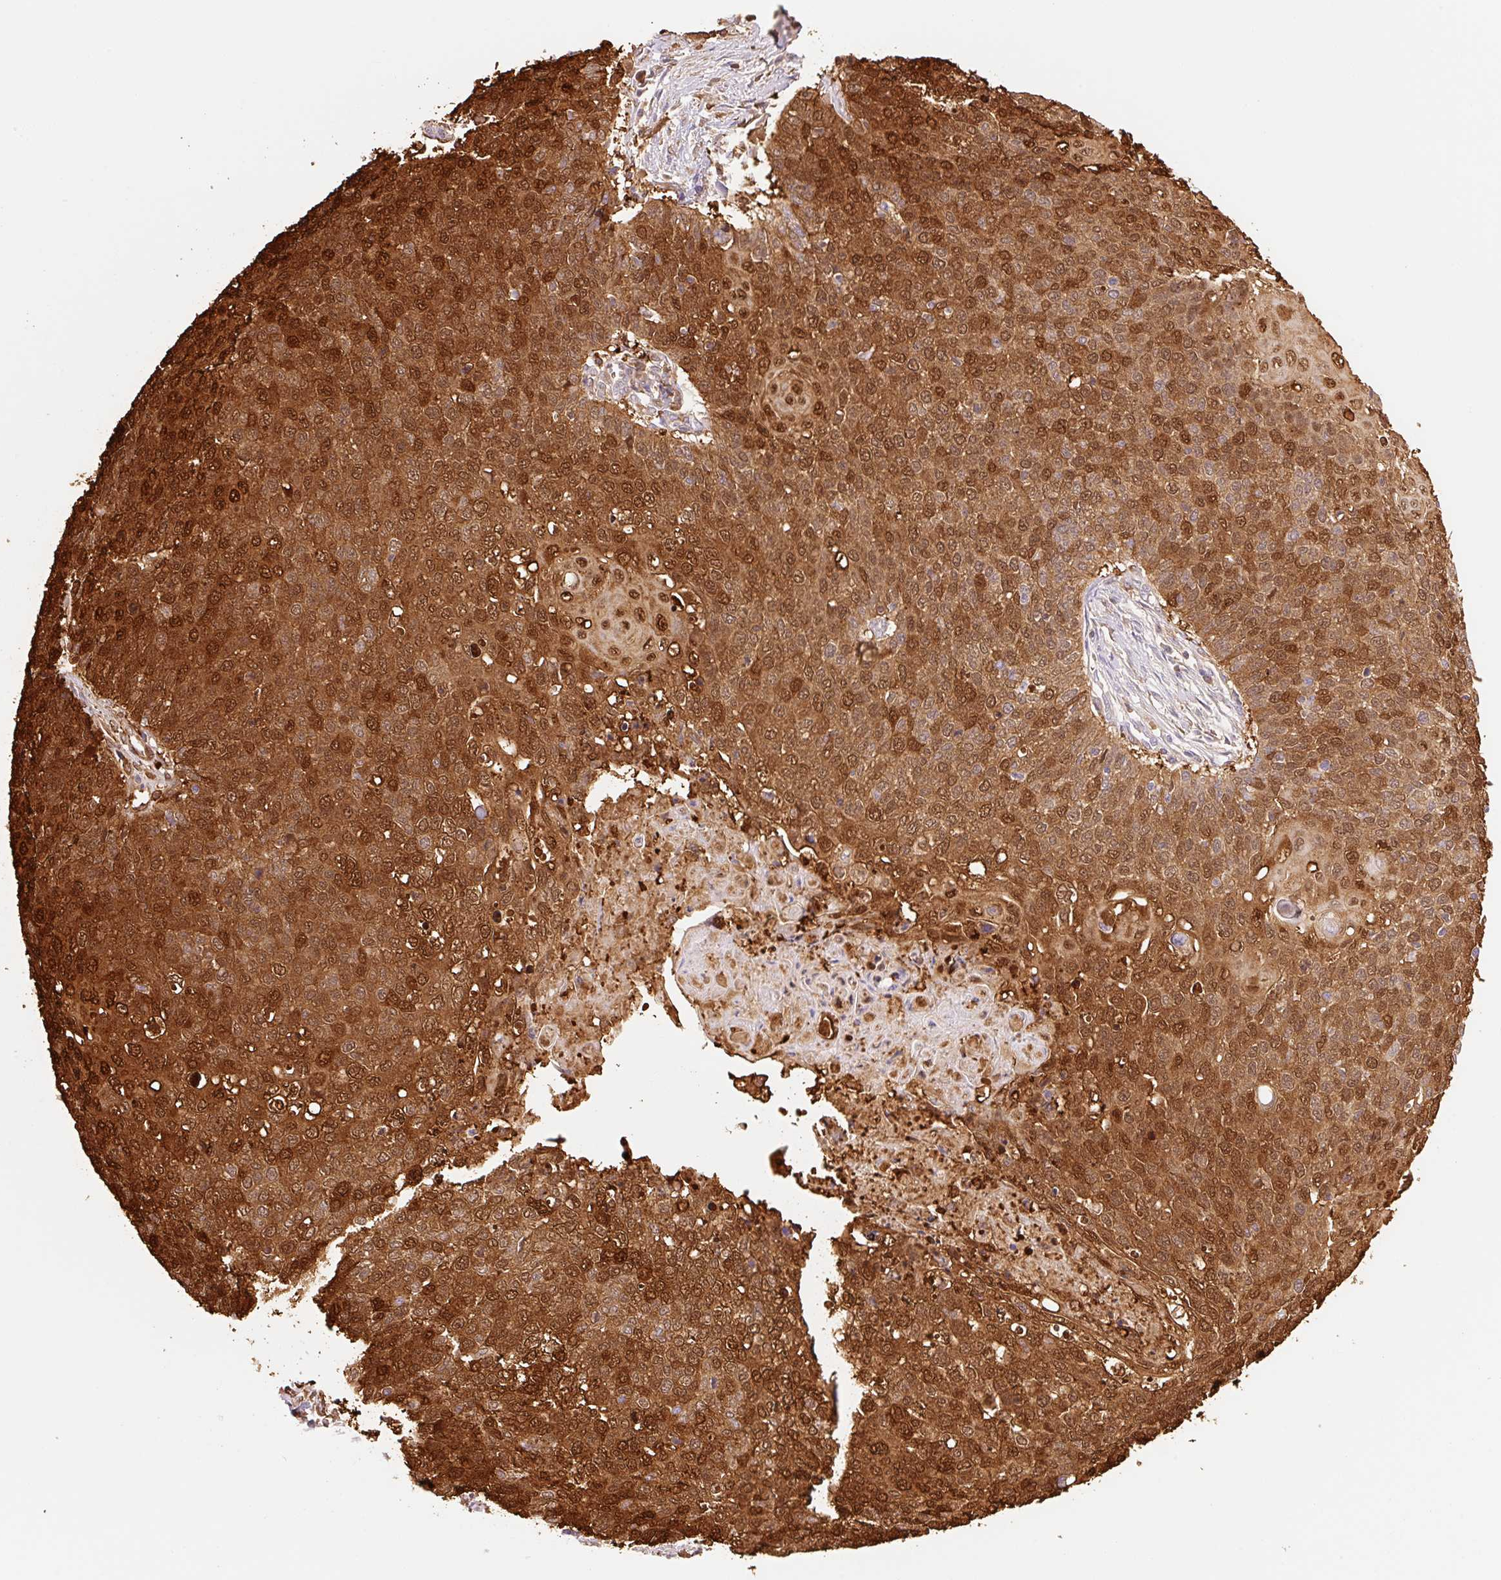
{"staining": {"intensity": "strong", "quantity": ">75%", "location": "cytoplasmic/membranous,nuclear"}, "tissue": "cervical cancer", "cell_type": "Tumor cells", "image_type": "cancer", "snomed": [{"axis": "morphology", "description": "Squamous cell carcinoma, NOS"}, {"axis": "topography", "description": "Cervix"}], "caption": "Protein staining by immunohistochemistry reveals strong cytoplasmic/membranous and nuclear positivity in approximately >75% of tumor cells in cervical cancer.", "gene": "FABP5", "patient": {"sex": "female", "age": 39}}